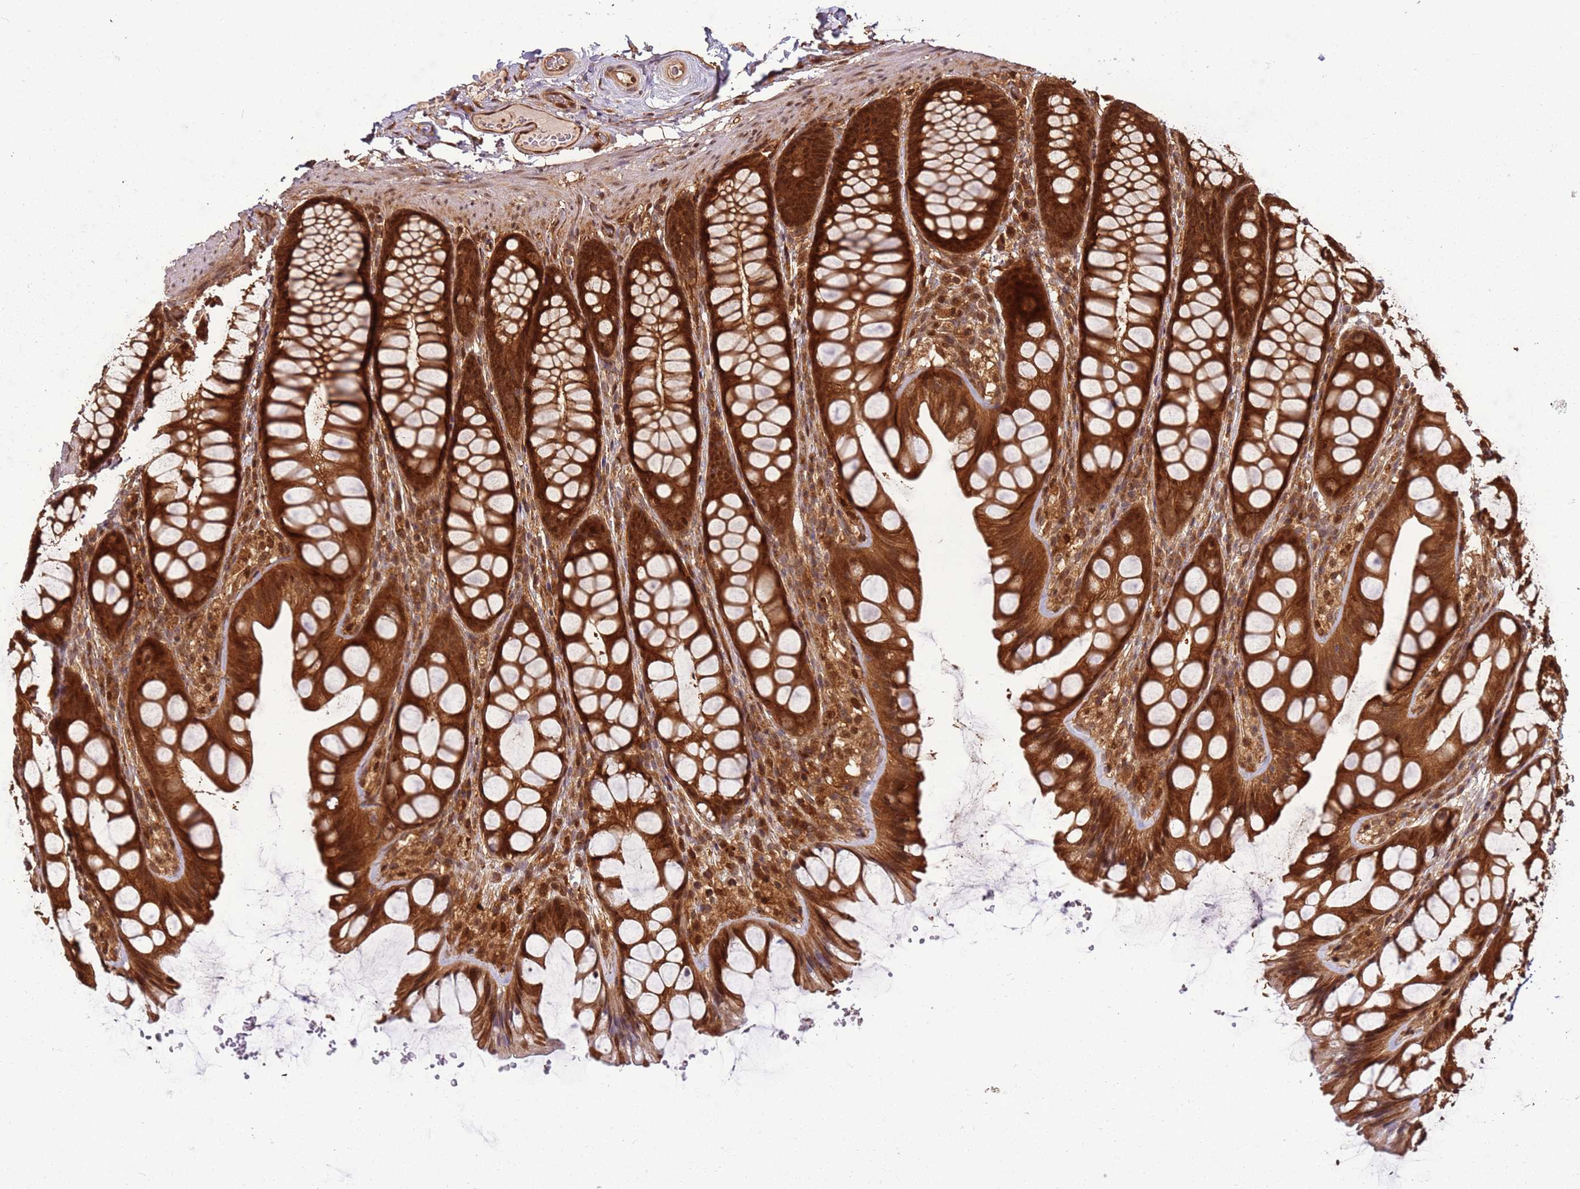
{"staining": {"intensity": "moderate", "quantity": ">75%", "location": "cytoplasmic/membranous,nuclear"}, "tissue": "colon", "cell_type": "Endothelial cells", "image_type": "normal", "snomed": [{"axis": "morphology", "description": "Normal tissue, NOS"}, {"axis": "topography", "description": "Colon"}], "caption": "Protein expression analysis of benign colon reveals moderate cytoplasmic/membranous,nuclear expression in approximately >75% of endothelial cells. The staining is performed using DAB (3,3'-diaminobenzidine) brown chromogen to label protein expression. The nuclei are counter-stained blue using hematoxylin.", "gene": "PGLS", "patient": {"sex": "male", "age": 47}}